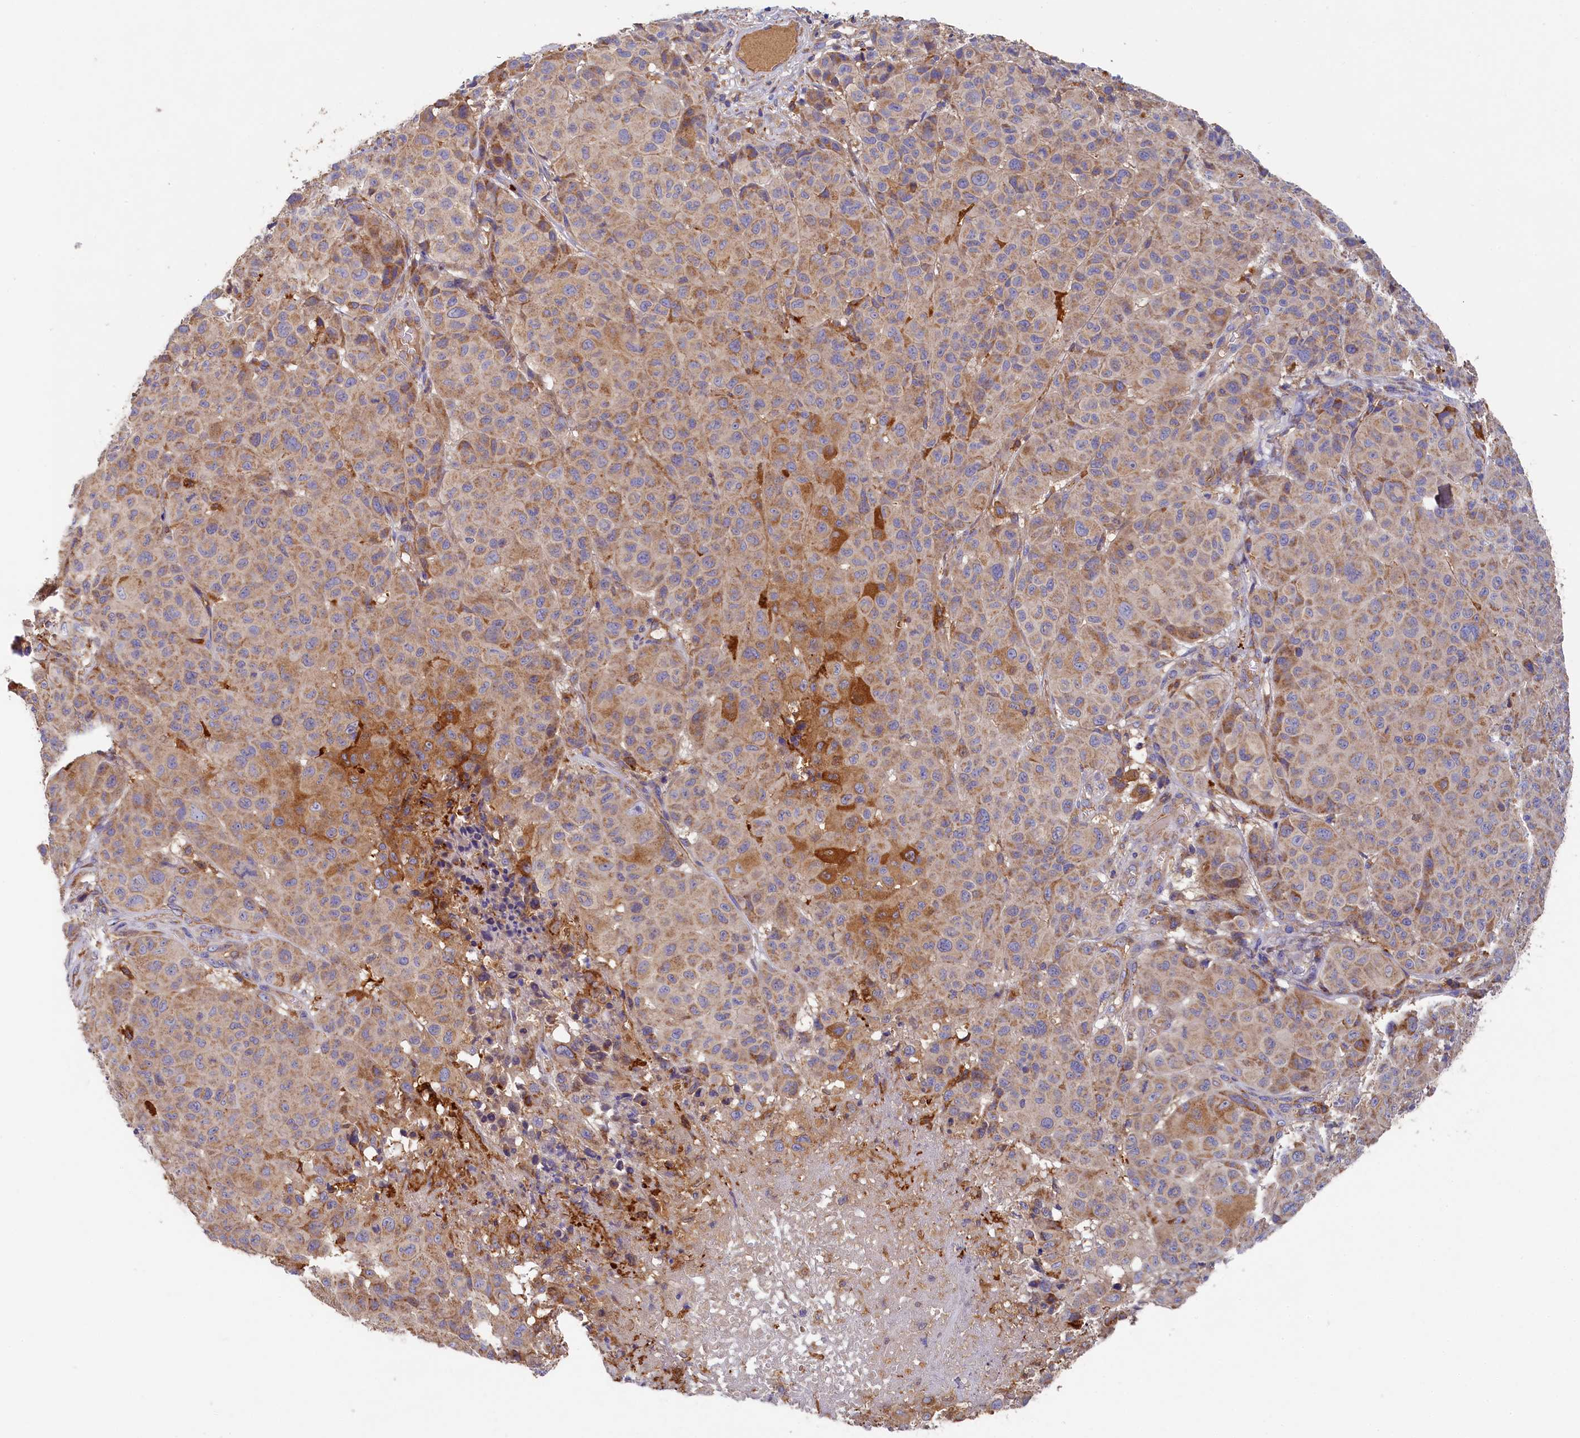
{"staining": {"intensity": "moderate", "quantity": "25%-75%", "location": "cytoplasmic/membranous"}, "tissue": "melanoma", "cell_type": "Tumor cells", "image_type": "cancer", "snomed": [{"axis": "morphology", "description": "Malignant melanoma, NOS"}, {"axis": "topography", "description": "Skin"}], "caption": "High-power microscopy captured an IHC photomicrograph of malignant melanoma, revealing moderate cytoplasmic/membranous expression in approximately 25%-75% of tumor cells.", "gene": "SEC31B", "patient": {"sex": "male", "age": 73}}